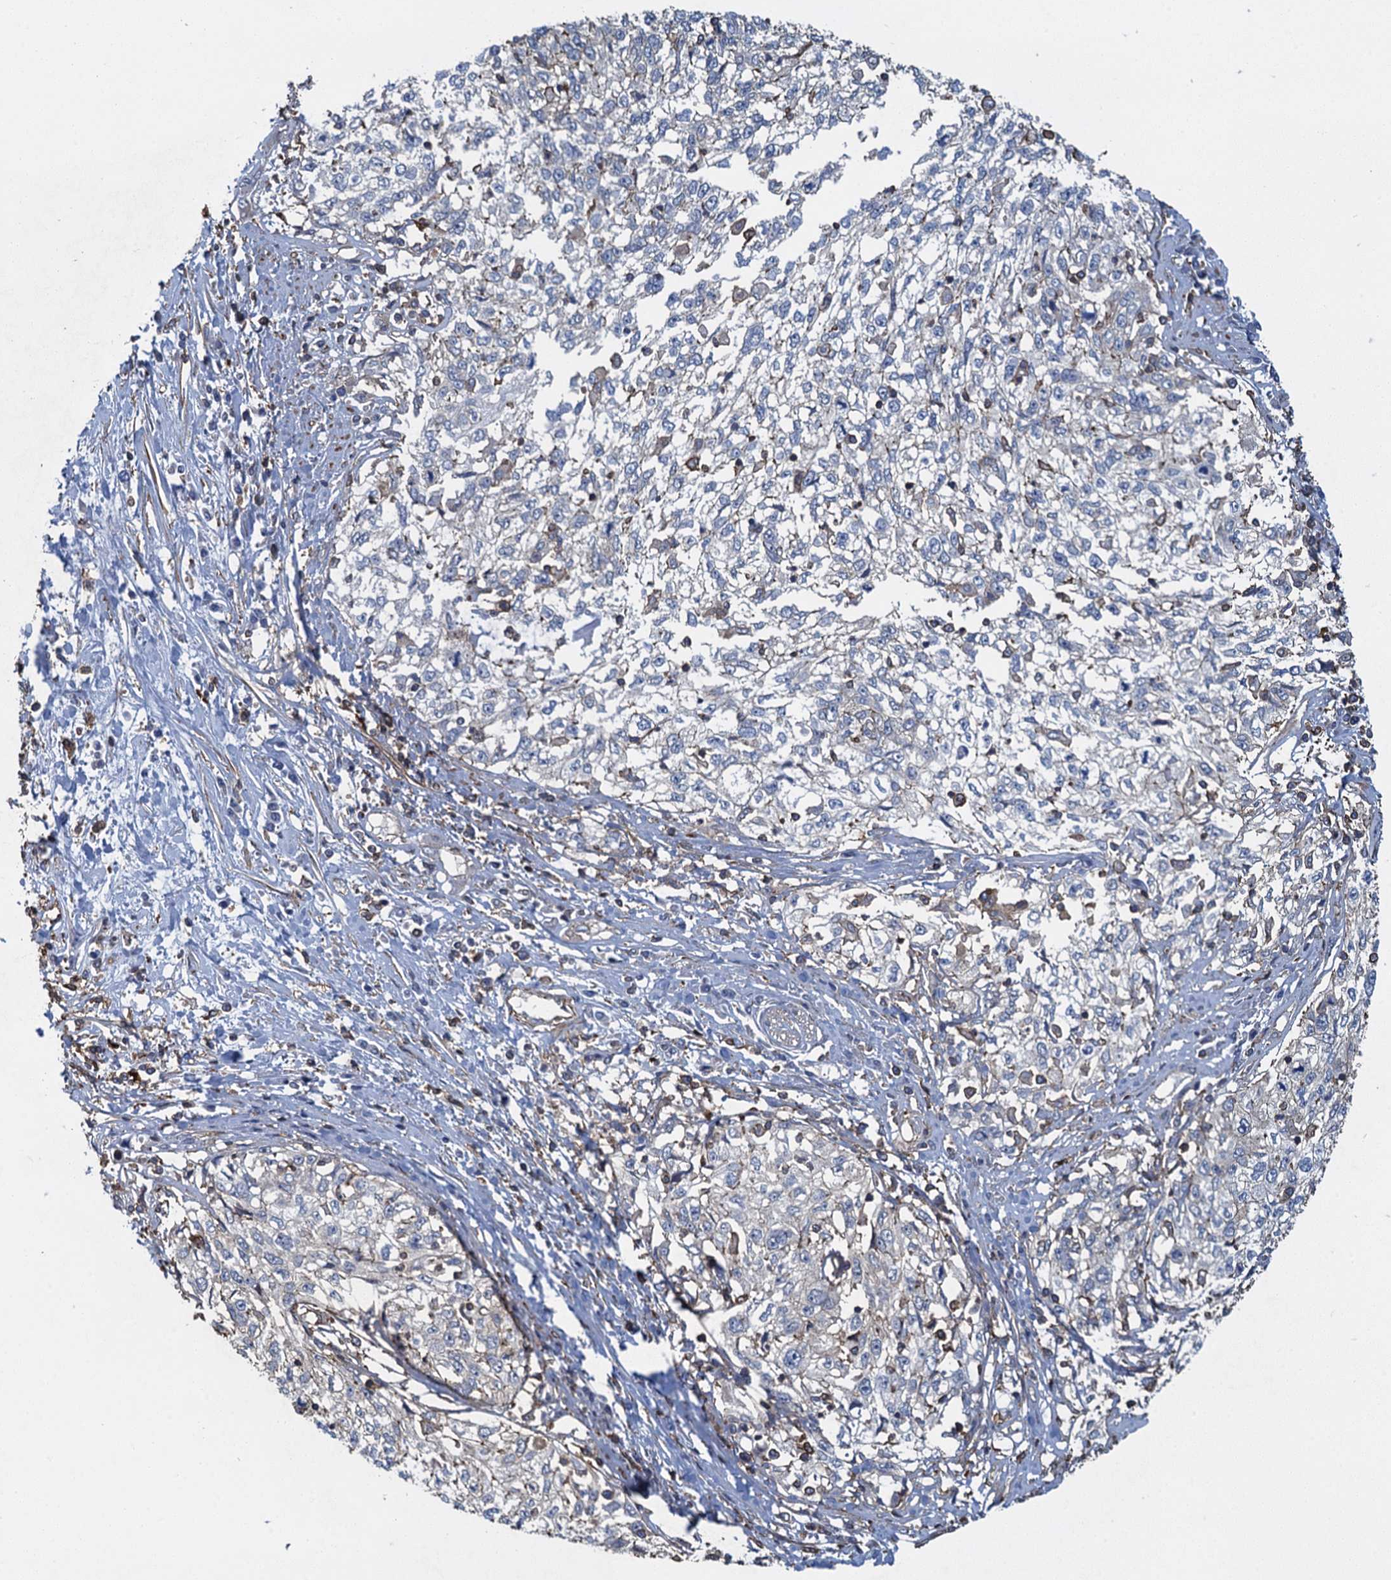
{"staining": {"intensity": "negative", "quantity": "none", "location": "none"}, "tissue": "cervical cancer", "cell_type": "Tumor cells", "image_type": "cancer", "snomed": [{"axis": "morphology", "description": "Squamous cell carcinoma, NOS"}, {"axis": "topography", "description": "Cervix"}], "caption": "Tumor cells are negative for protein expression in human cervical squamous cell carcinoma.", "gene": "PROSER2", "patient": {"sex": "female", "age": 57}}